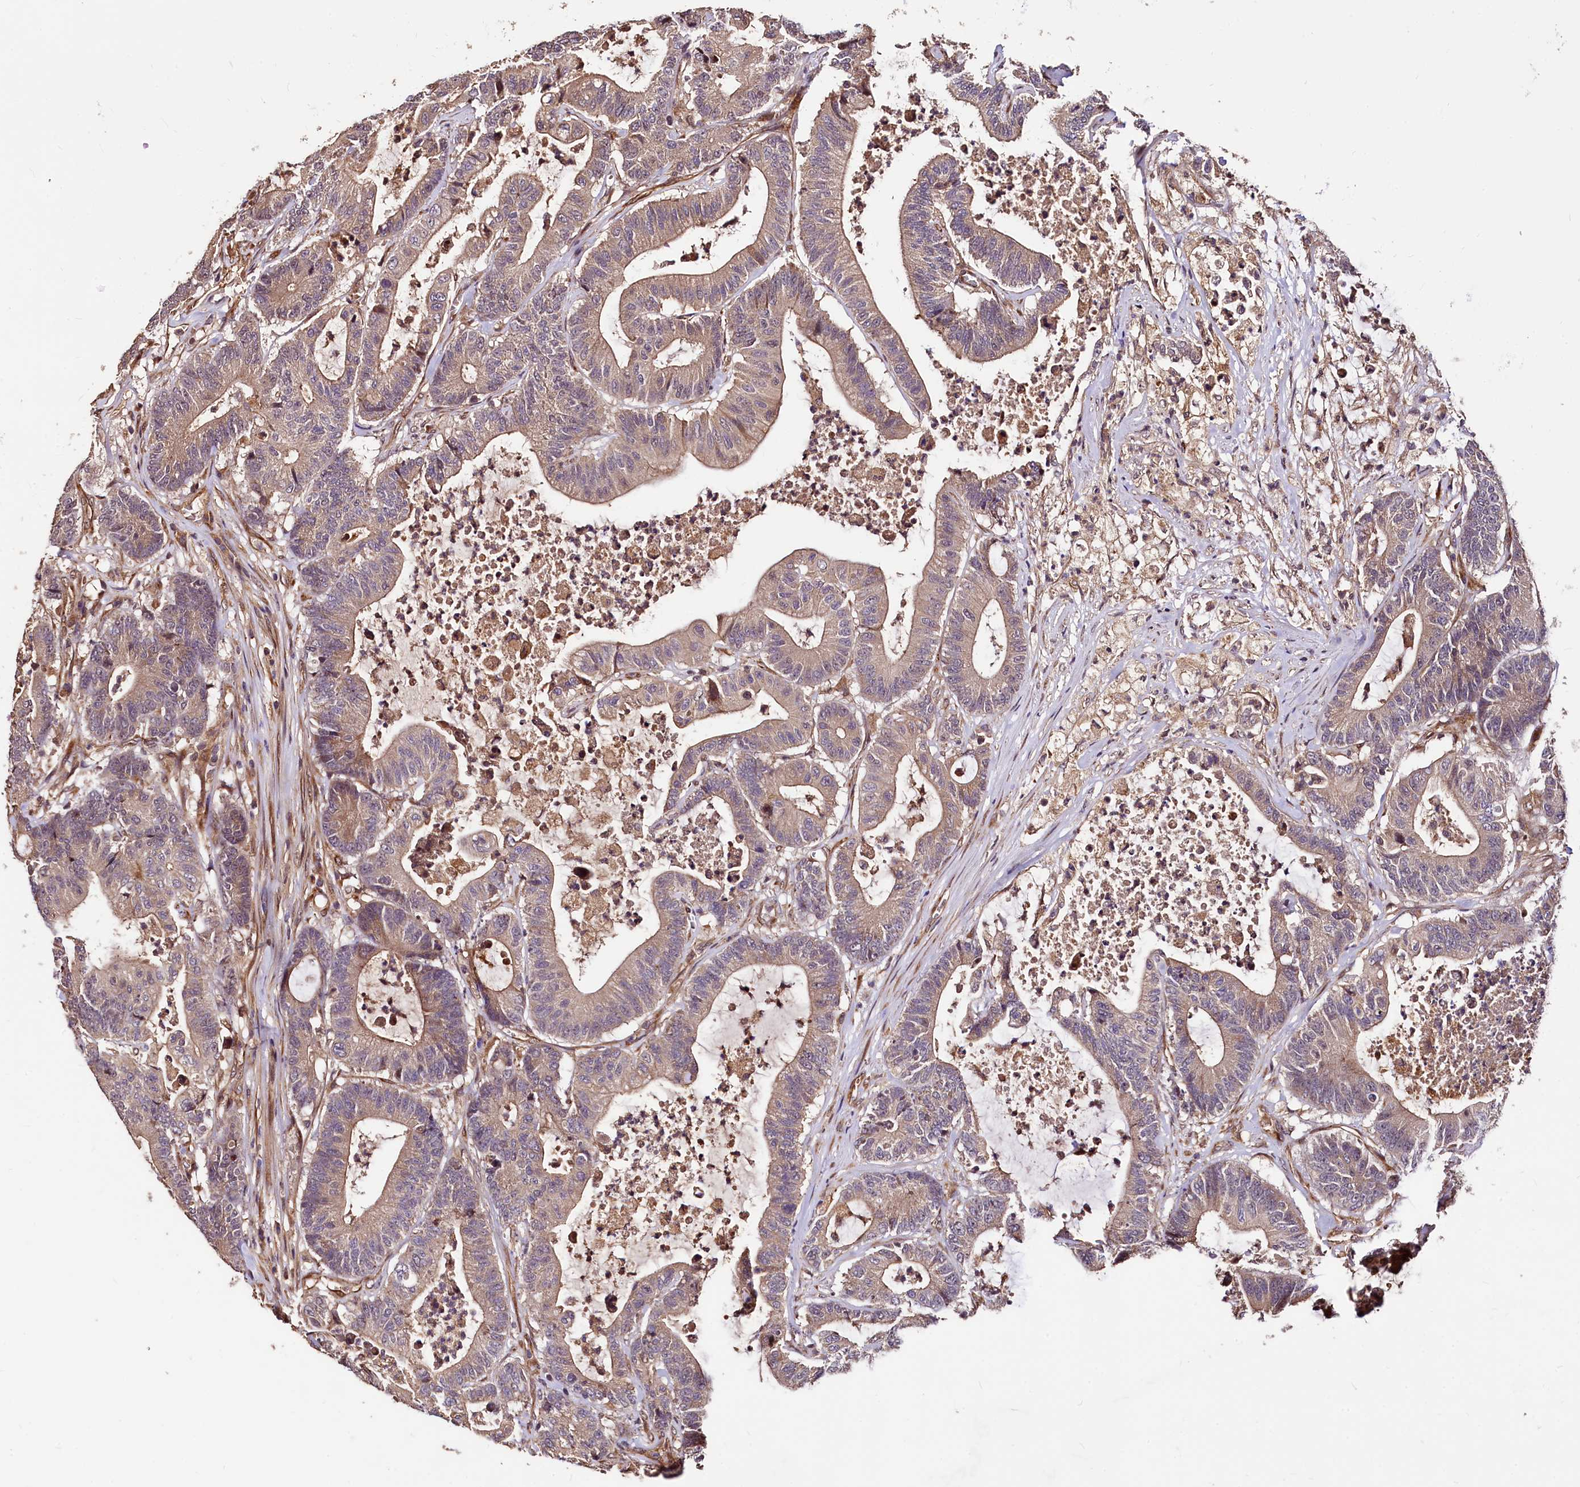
{"staining": {"intensity": "moderate", "quantity": "25%-75%", "location": "cytoplasmic/membranous"}, "tissue": "colorectal cancer", "cell_type": "Tumor cells", "image_type": "cancer", "snomed": [{"axis": "morphology", "description": "Adenocarcinoma, NOS"}, {"axis": "topography", "description": "Colon"}], "caption": "Adenocarcinoma (colorectal) was stained to show a protein in brown. There is medium levels of moderate cytoplasmic/membranous positivity in about 25%-75% of tumor cells.", "gene": "TBCEL", "patient": {"sex": "female", "age": 84}}